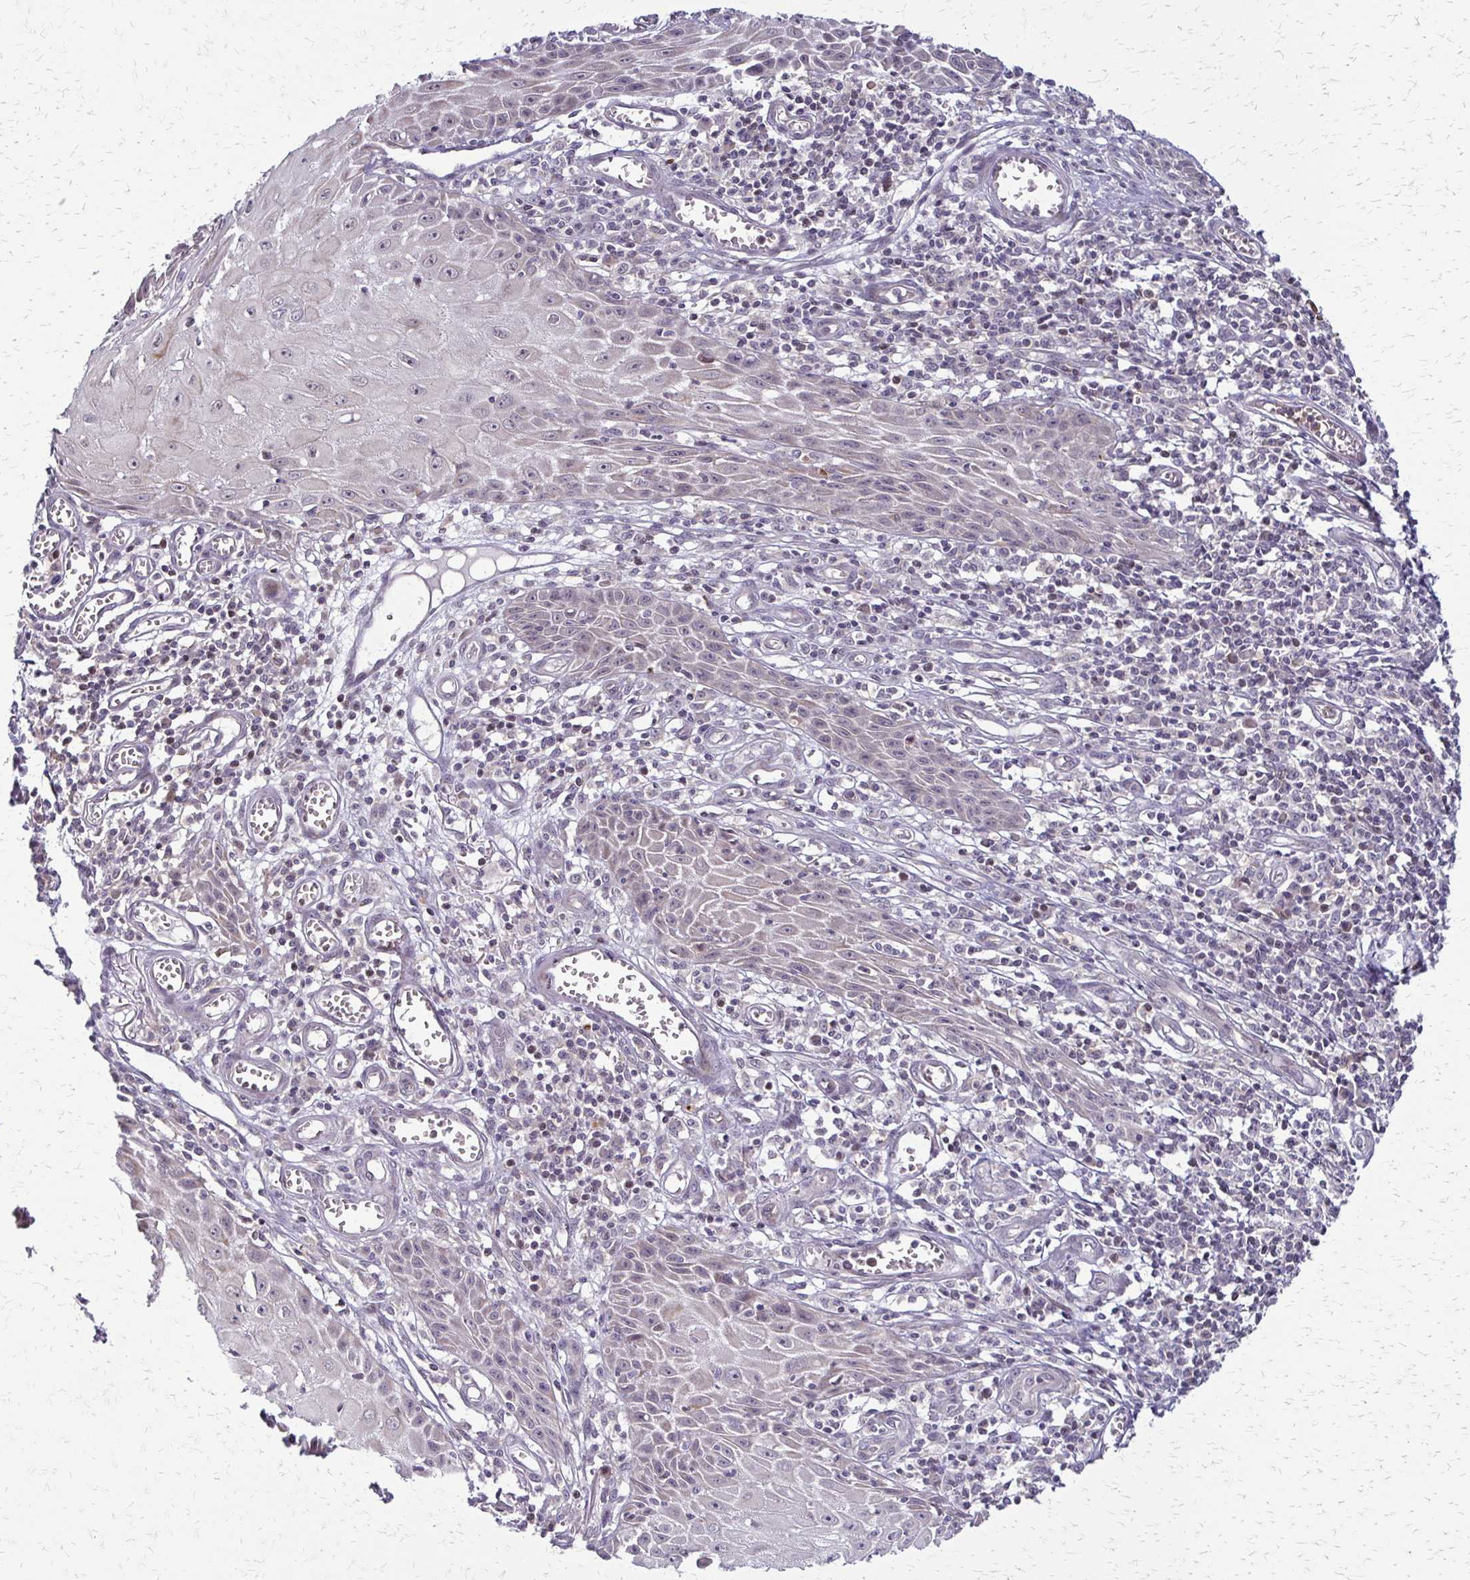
{"staining": {"intensity": "negative", "quantity": "none", "location": "none"}, "tissue": "skin cancer", "cell_type": "Tumor cells", "image_type": "cancer", "snomed": [{"axis": "morphology", "description": "Squamous cell carcinoma, NOS"}, {"axis": "topography", "description": "Skin"}], "caption": "This is an immunohistochemistry micrograph of skin squamous cell carcinoma. There is no expression in tumor cells.", "gene": "TRIR", "patient": {"sex": "female", "age": 73}}